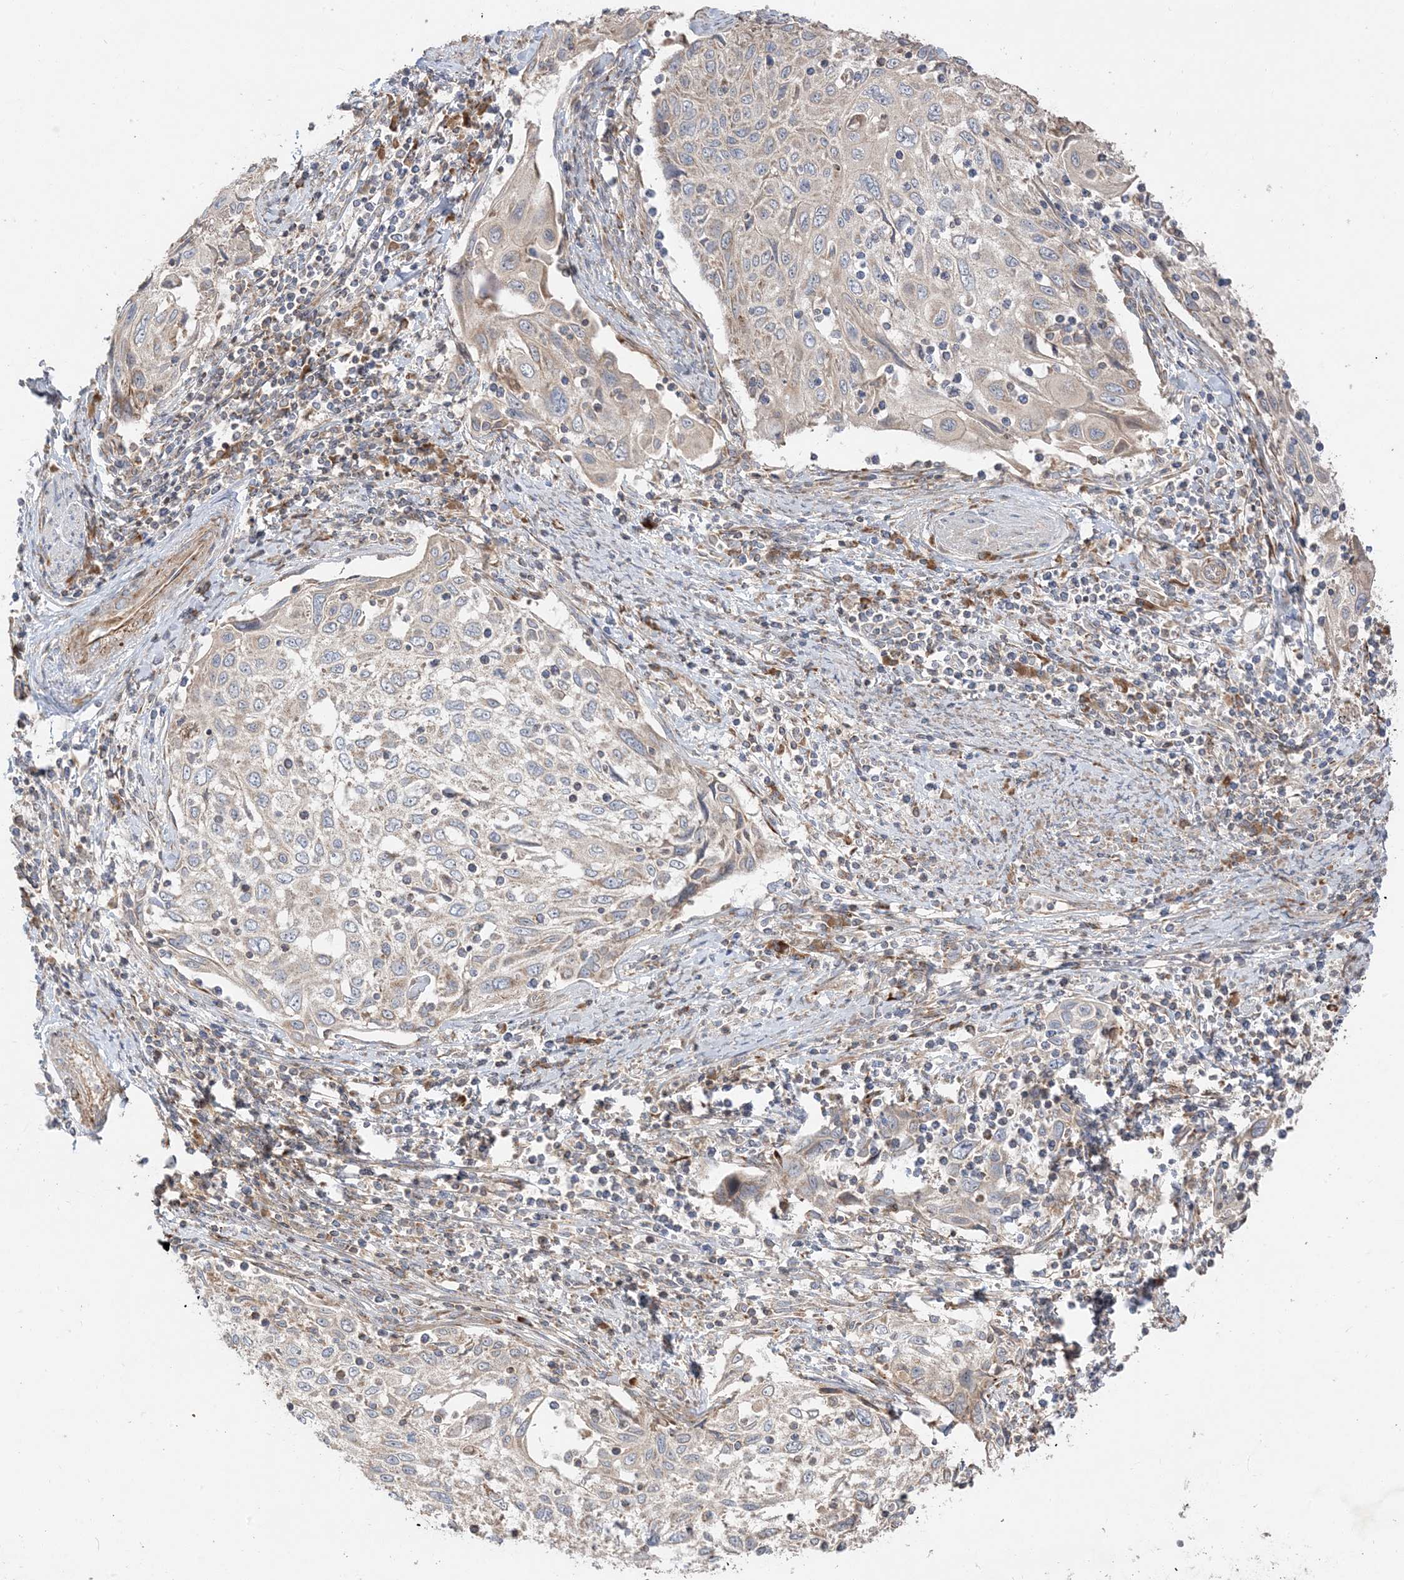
{"staining": {"intensity": "weak", "quantity": "<25%", "location": "cytoplasmic/membranous"}, "tissue": "cervical cancer", "cell_type": "Tumor cells", "image_type": "cancer", "snomed": [{"axis": "morphology", "description": "Squamous cell carcinoma, NOS"}, {"axis": "topography", "description": "Cervix"}], "caption": "This is a histopathology image of immunohistochemistry staining of cervical cancer, which shows no expression in tumor cells.", "gene": "AARS2", "patient": {"sex": "female", "age": 70}}